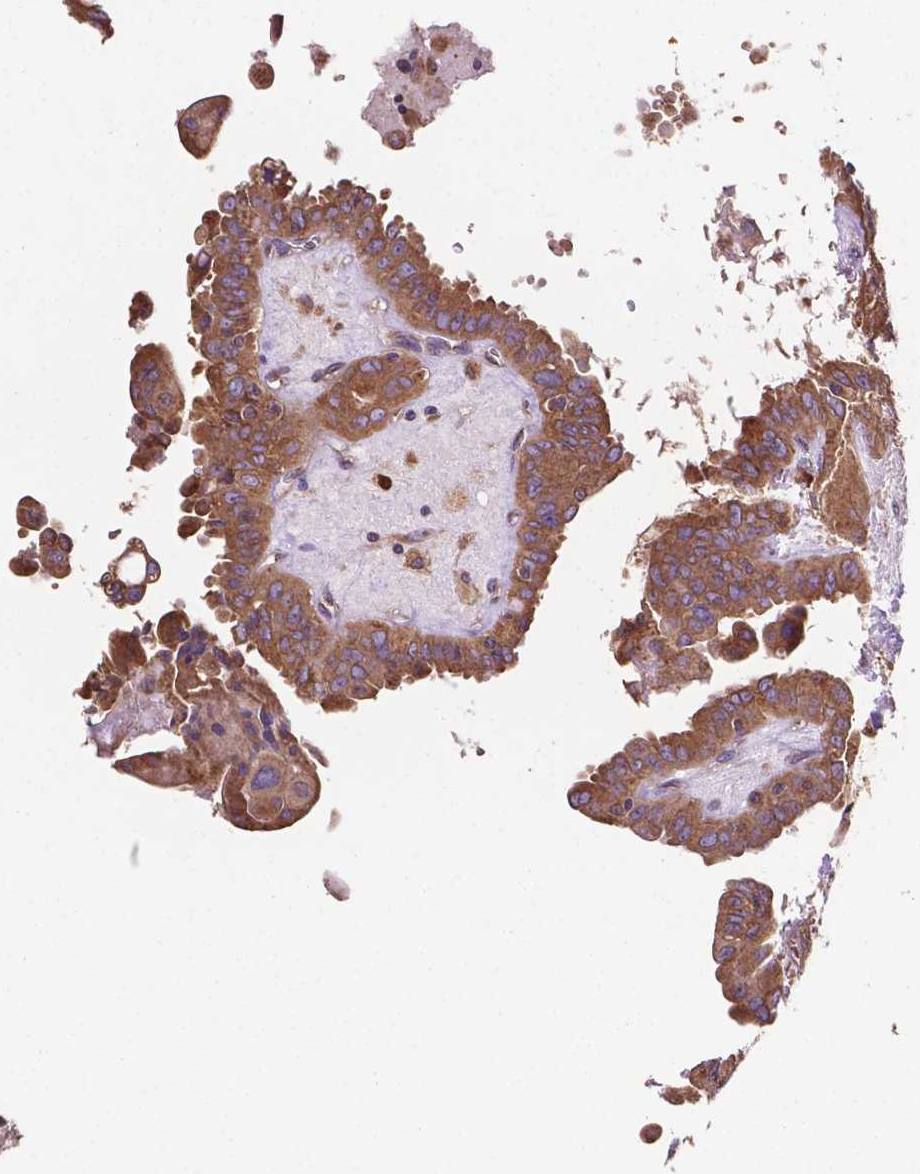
{"staining": {"intensity": "moderate", "quantity": ">75%", "location": "cytoplasmic/membranous"}, "tissue": "thyroid cancer", "cell_type": "Tumor cells", "image_type": "cancer", "snomed": [{"axis": "morphology", "description": "Papillary adenocarcinoma, NOS"}, {"axis": "topography", "description": "Thyroid gland"}], "caption": "Brown immunohistochemical staining in thyroid cancer displays moderate cytoplasmic/membranous staining in approximately >75% of tumor cells.", "gene": "CCDC71L", "patient": {"sex": "female", "age": 37}}